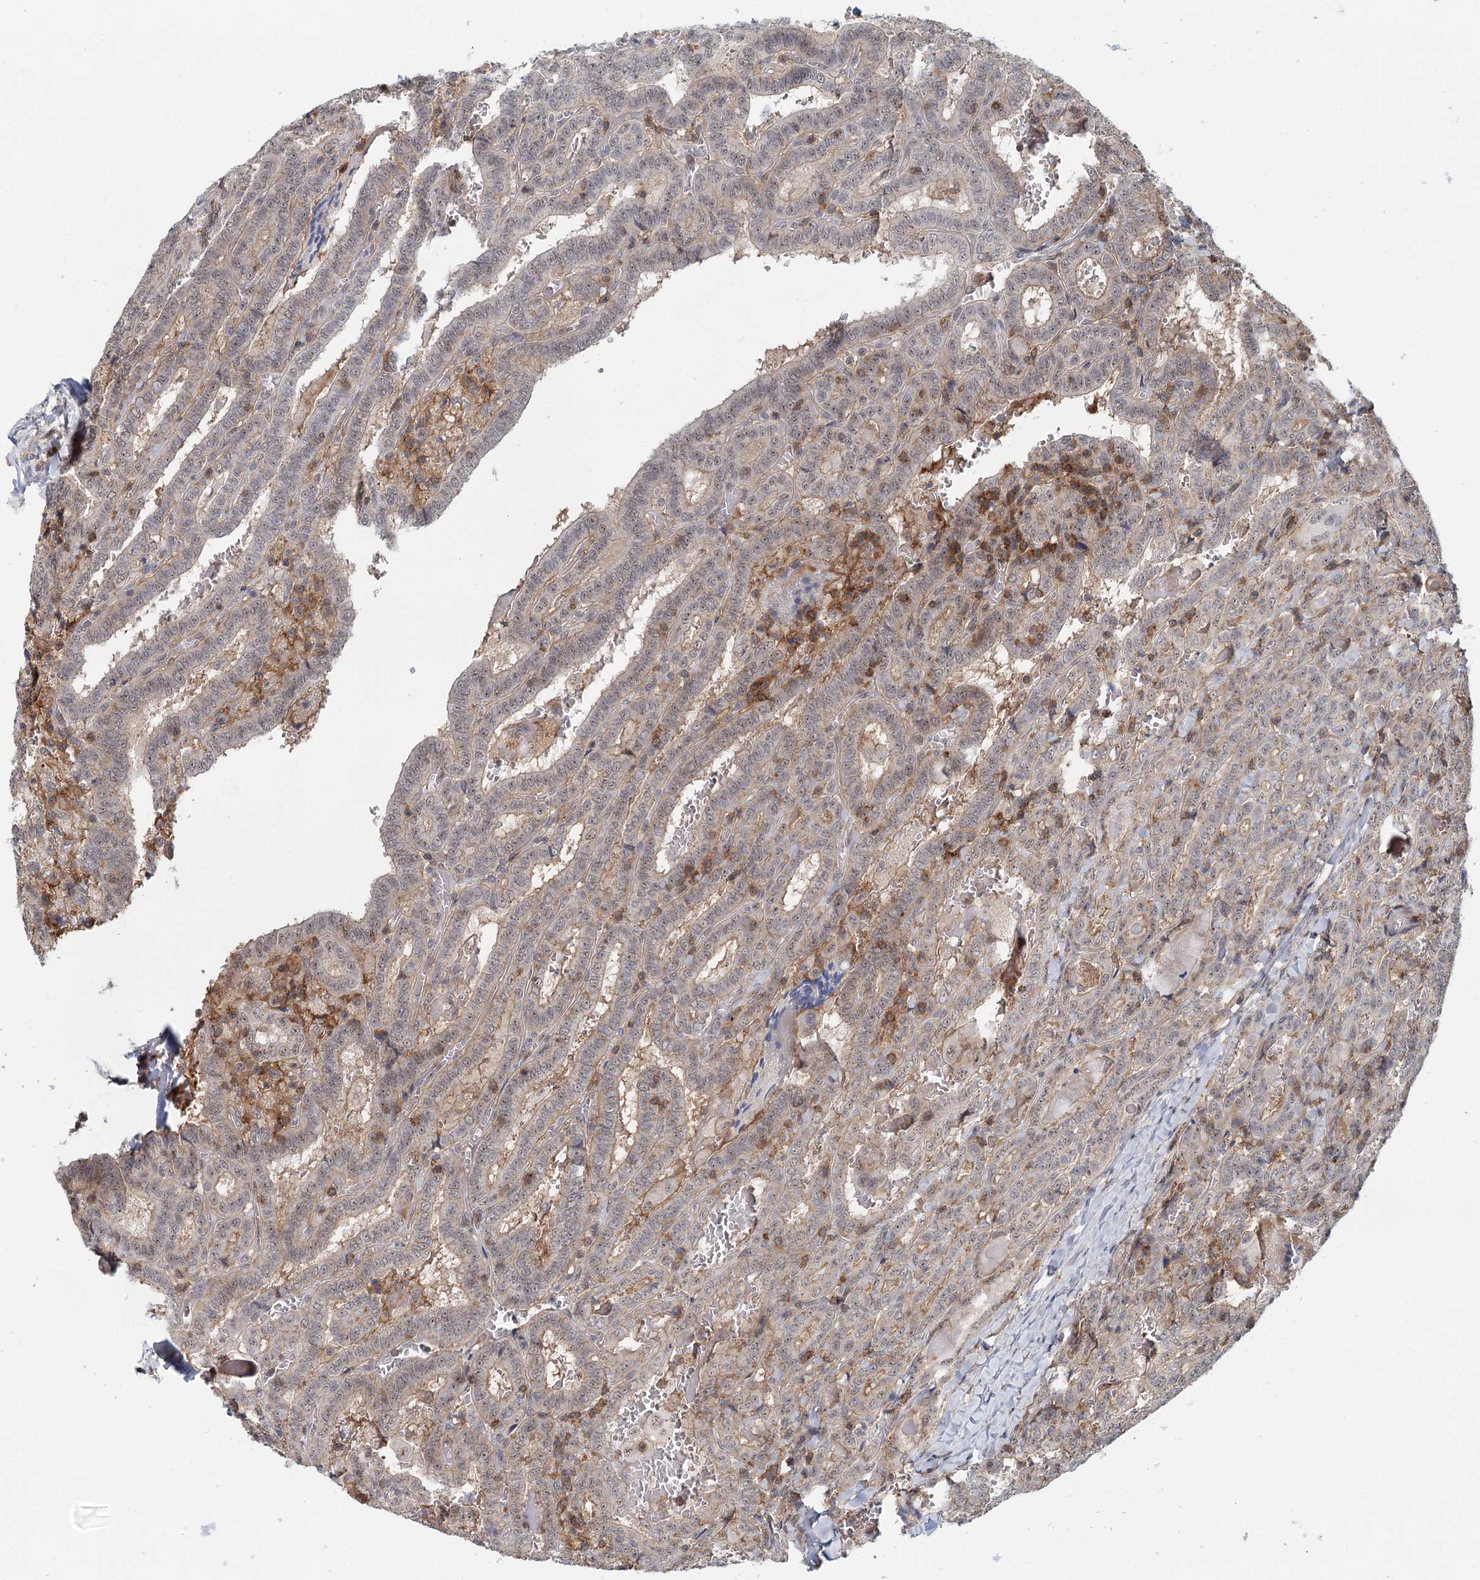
{"staining": {"intensity": "weak", "quantity": "25%-75%", "location": "nuclear"}, "tissue": "thyroid cancer", "cell_type": "Tumor cells", "image_type": "cancer", "snomed": [{"axis": "morphology", "description": "Papillary adenocarcinoma, NOS"}, {"axis": "topography", "description": "Thyroid gland"}], "caption": "A brown stain shows weak nuclear staining of a protein in human thyroid cancer (papillary adenocarcinoma) tumor cells. Nuclei are stained in blue.", "gene": "CDC42SE2", "patient": {"sex": "female", "age": 72}}